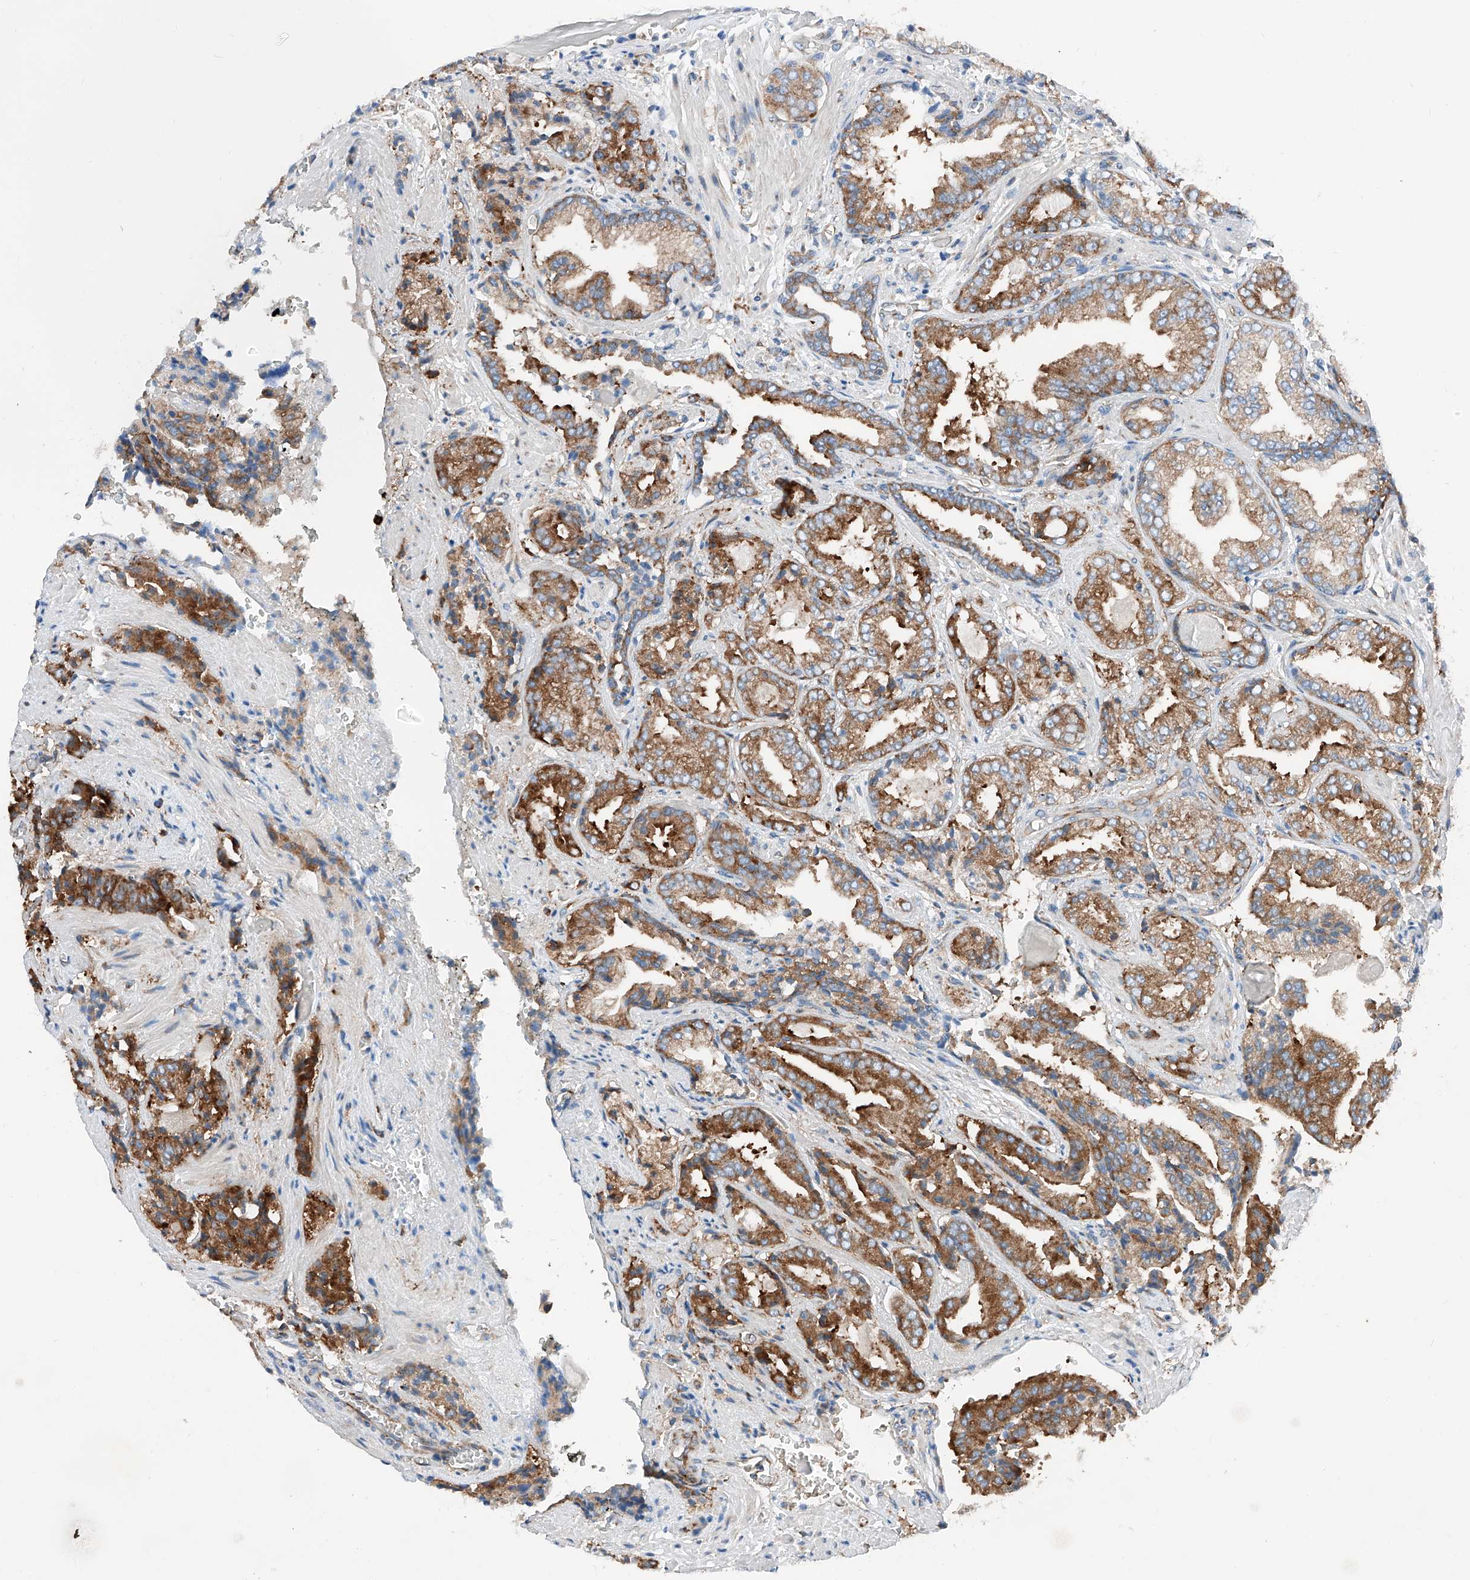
{"staining": {"intensity": "moderate", "quantity": ">75%", "location": "cytoplasmic/membranous"}, "tissue": "prostate cancer", "cell_type": "Tumor cells", "image_type": "cancer", "snomed": [{"axis": "morphology", "description": "Adenocarcinoma, High grade"}, {"axis": "topography", "description": "Prostate"}], "caption": "Immunohistochemistry micrograph of adenocarcinoma (high-grade) (prostate) stained for a protein (brown), which exhibits medium levels of moderate cytoplasmic/membranous expression in about >75% of tumor cells.", "gene": "CRELD1", "patient": {"sex": "male", "age": 71}}